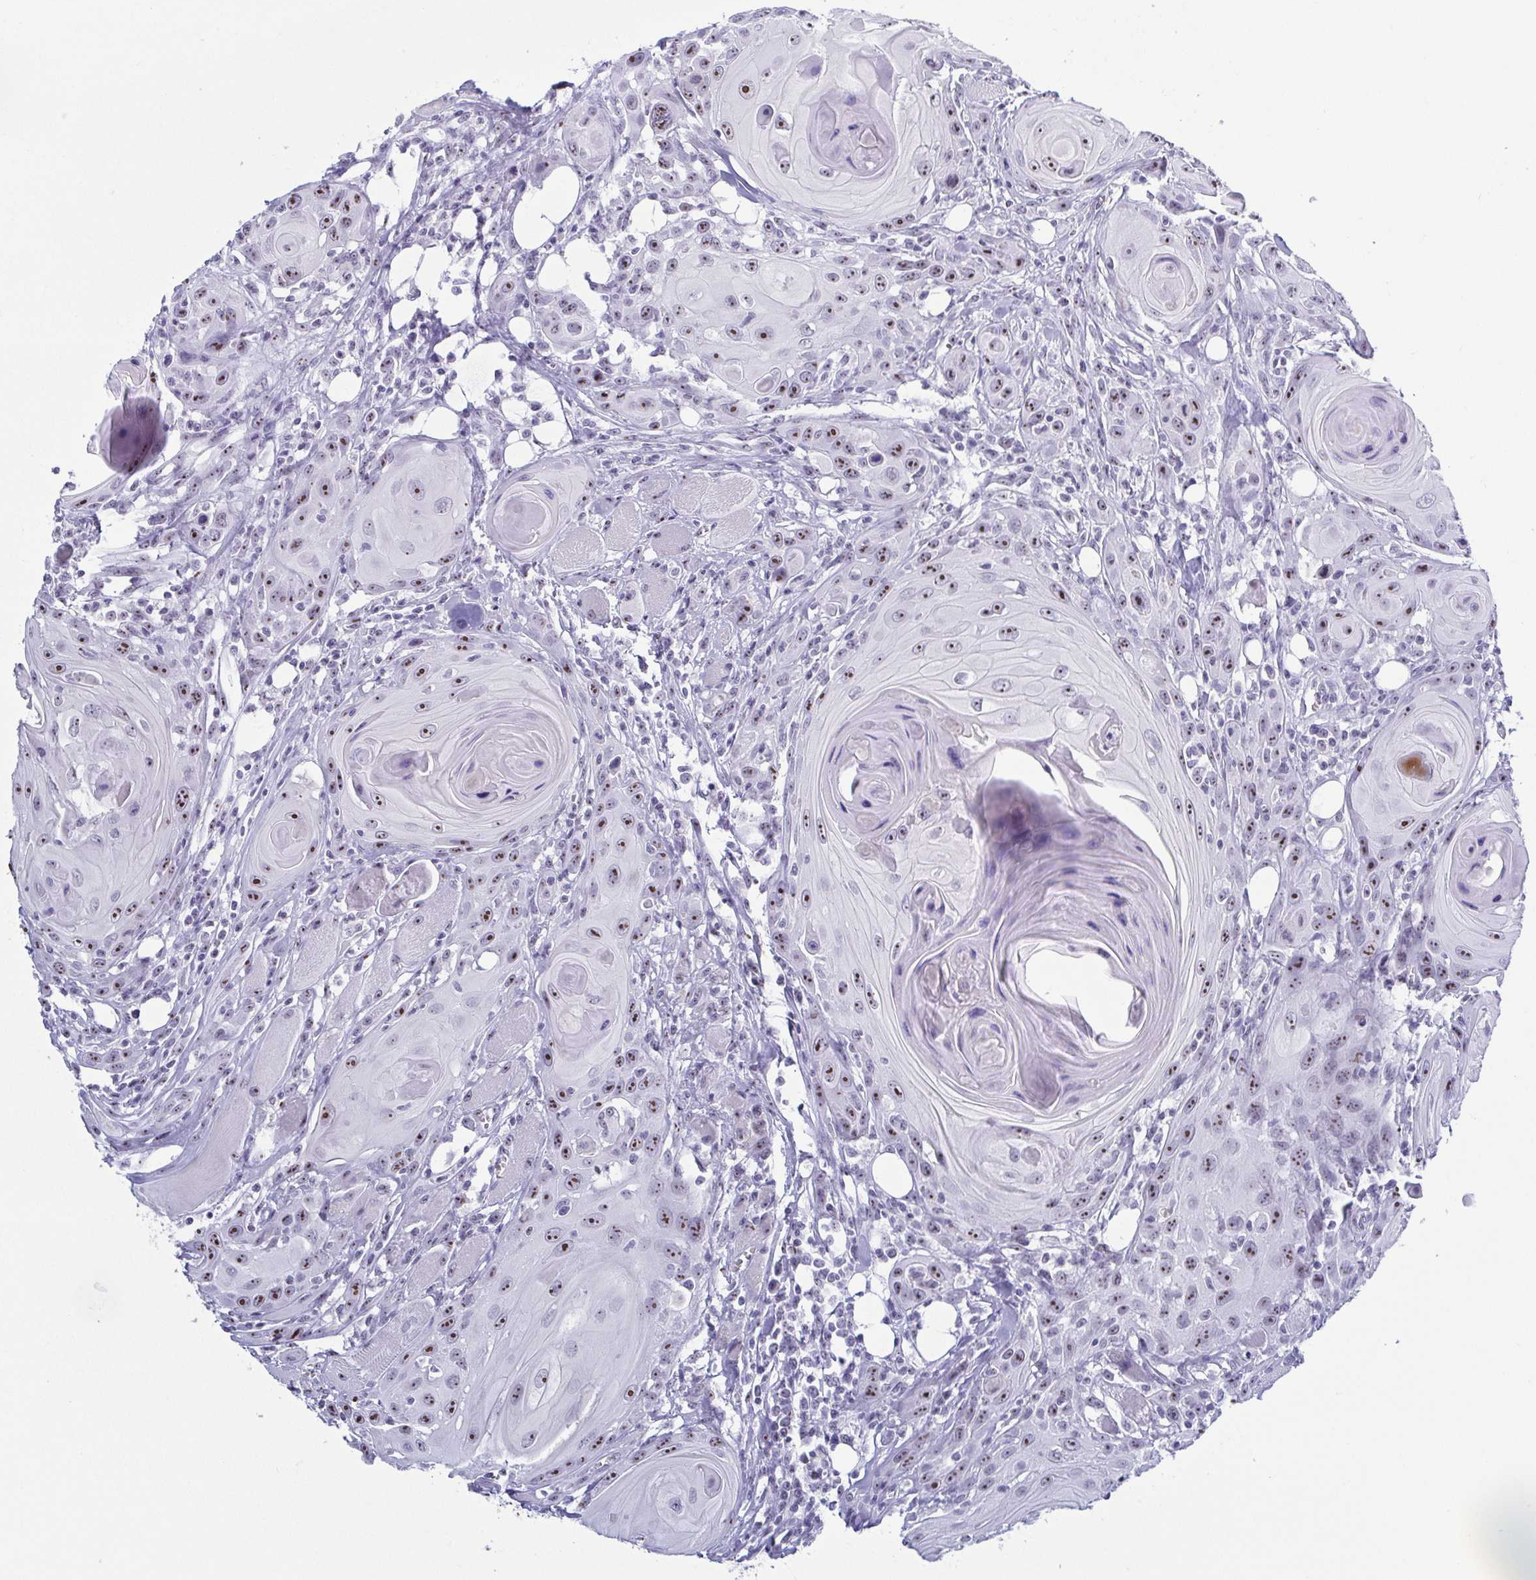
{"staining": {"intensity": "moderate", "quantity": ">75%", "location": "nuclear"}, "tissue": "head and neck cancer", "cell_type": "Tumor cells", "image_type": "cancer", "snomed": [{"axis": "morphology", "description": "Squamous cell carcinoma, NOS"}, {"axis": "topography", "description": "Head-Neck"}], "caption": "DAB immunohistochemical staining of human head and neck squamous cell carcinoma demonstrates moderate nuclear protein staining in about >75% of tumor cells.", "gene": "BZW1", "patient": {"sex": "female", "age": 80}}